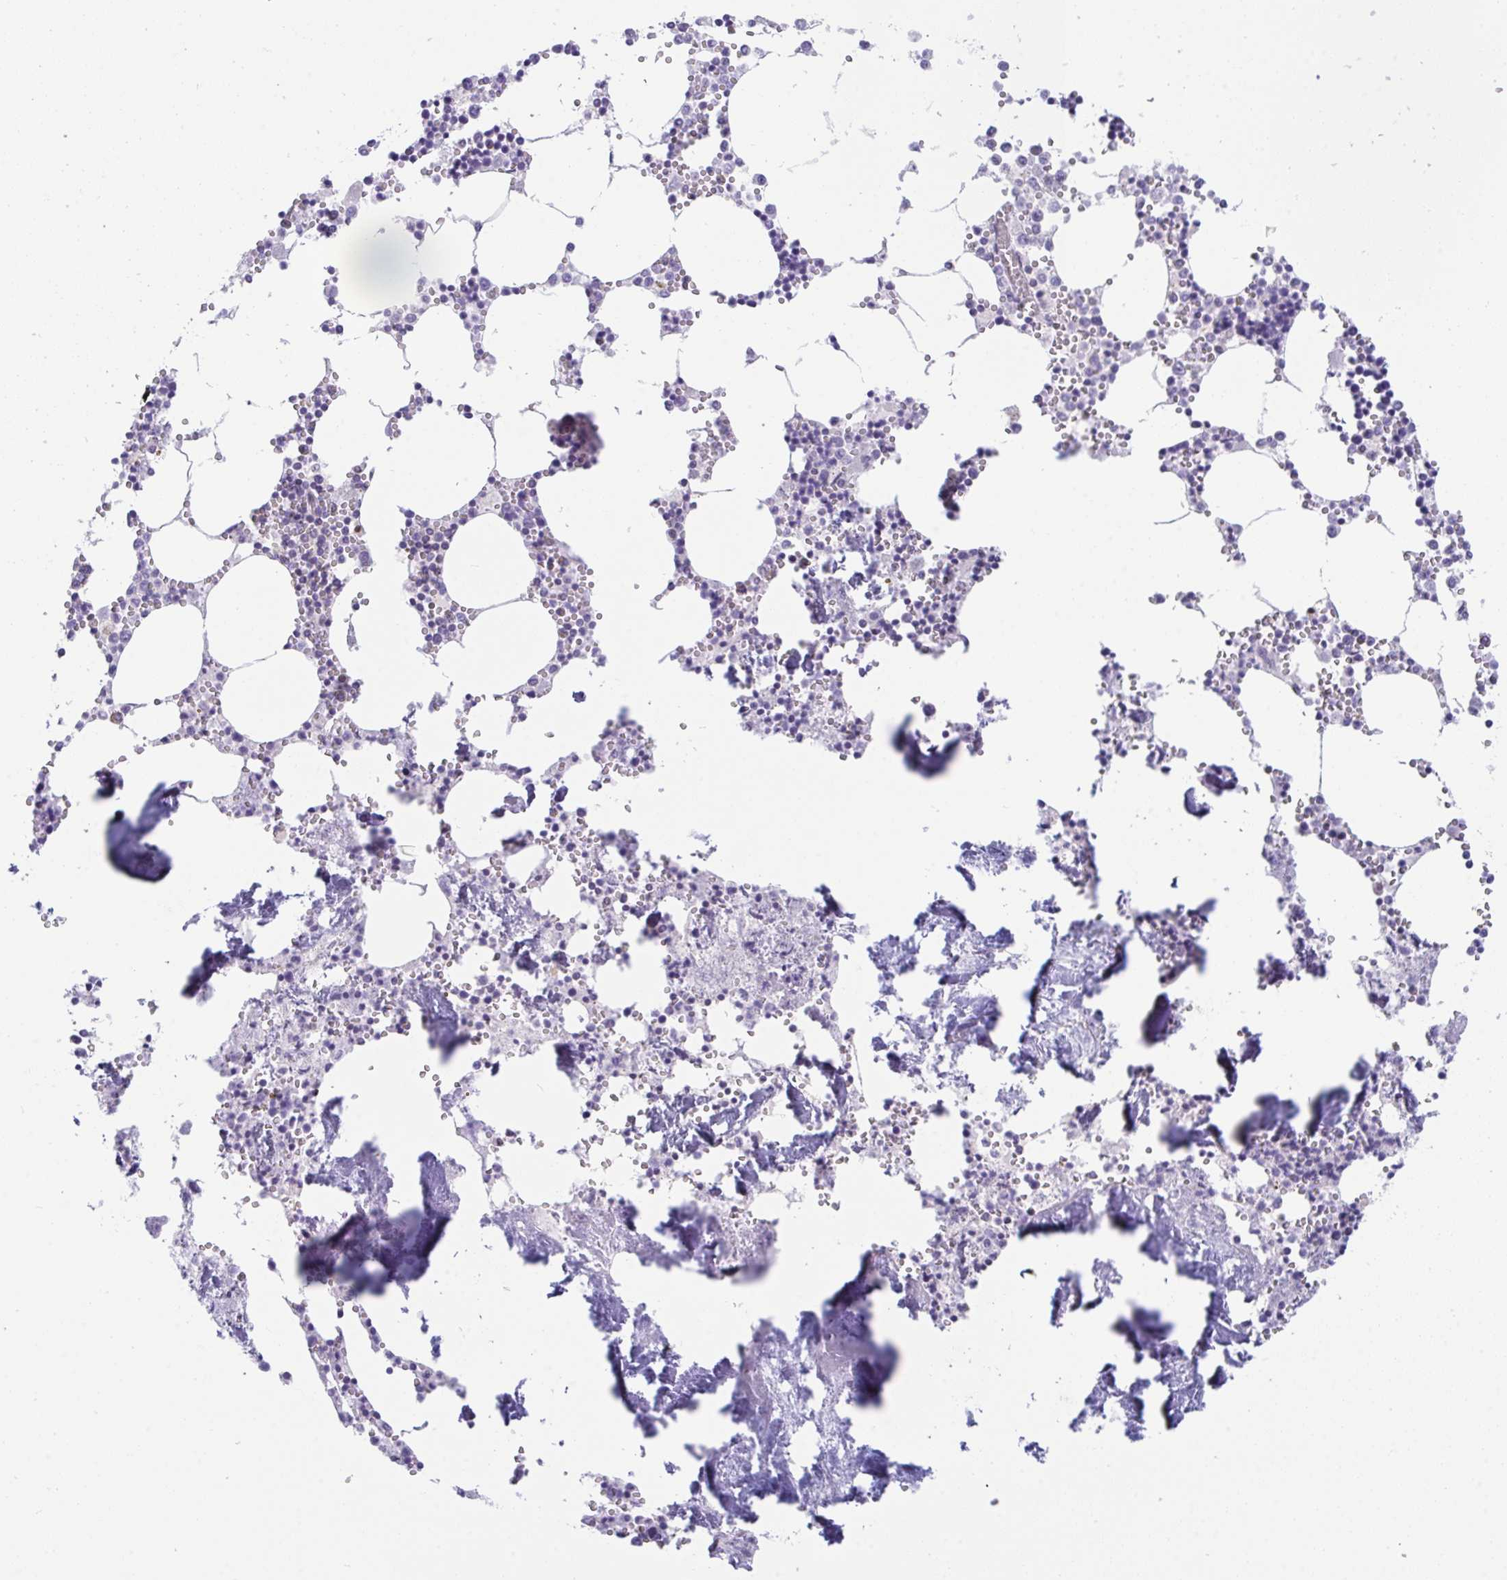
{"staining": {"intensity": "negative", "quantity": "none", "location": "none"}, "tissue": "bone marrow", "cell_type": "Hematopoietic cells", "image_type": "normal", "snomed": [{"axis": "morphology", "description": "Normal tissue, NOS"}, {"axis": "topography", "description": "Bone marrow"}], "caption": "Immunohistochemistry (IHC) image of benign bone marrow: bone marrow stained with DAB displays no significant protein expression in hematopoietic cells. (DAB (3,3'-diaminobenzidine) immunohistochemistry with hematoxylin counter stain).", "gene": "BMAL2", "patient": {"sex": "male", "age": 54}}